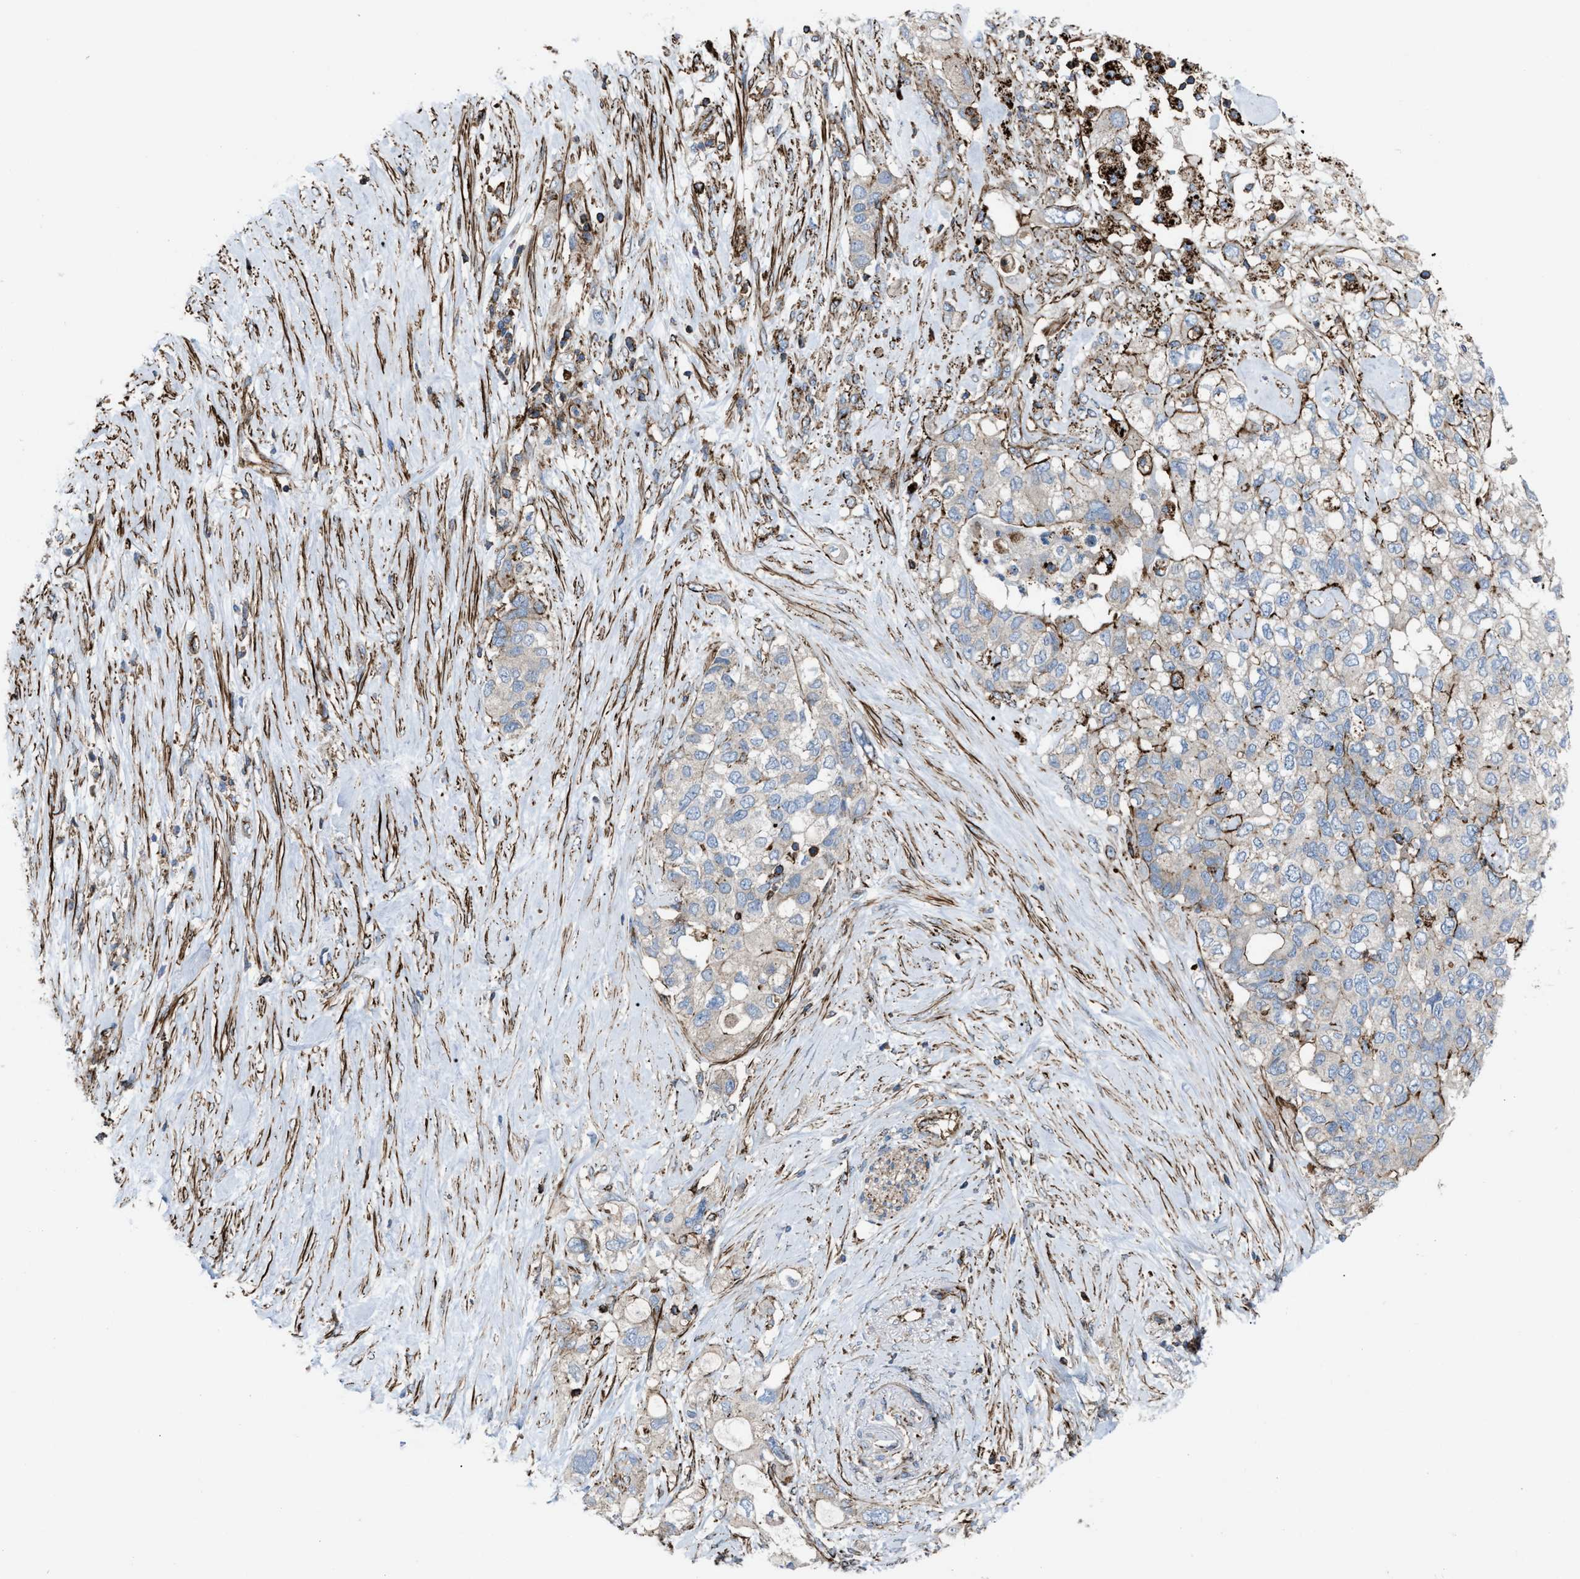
{"staining": {"intensity": "moderate", "quantity": "<25%", "location": "cytoplasmic/membranous"}, "tissue": "pancreatic cancer", "cell_type": "Tumor cells", "image_type": "cancer", "snomed": [{"axis": "morphology", "description": "Adenocarcinoma, NOS"}, {"axis": "topography", "description": "Pancreas"}], "caption": "Immunohistochemistry (IHC) (DAB (3,3'-diaminobenzidine)) staining of human pancreatic adenocarcinoma reveals moderate cytoplasmic/membranous protein staining in about <25% of tumor cells.", "gene": "AGPAT2", "patient": {"sex": "female", "age": 56}}